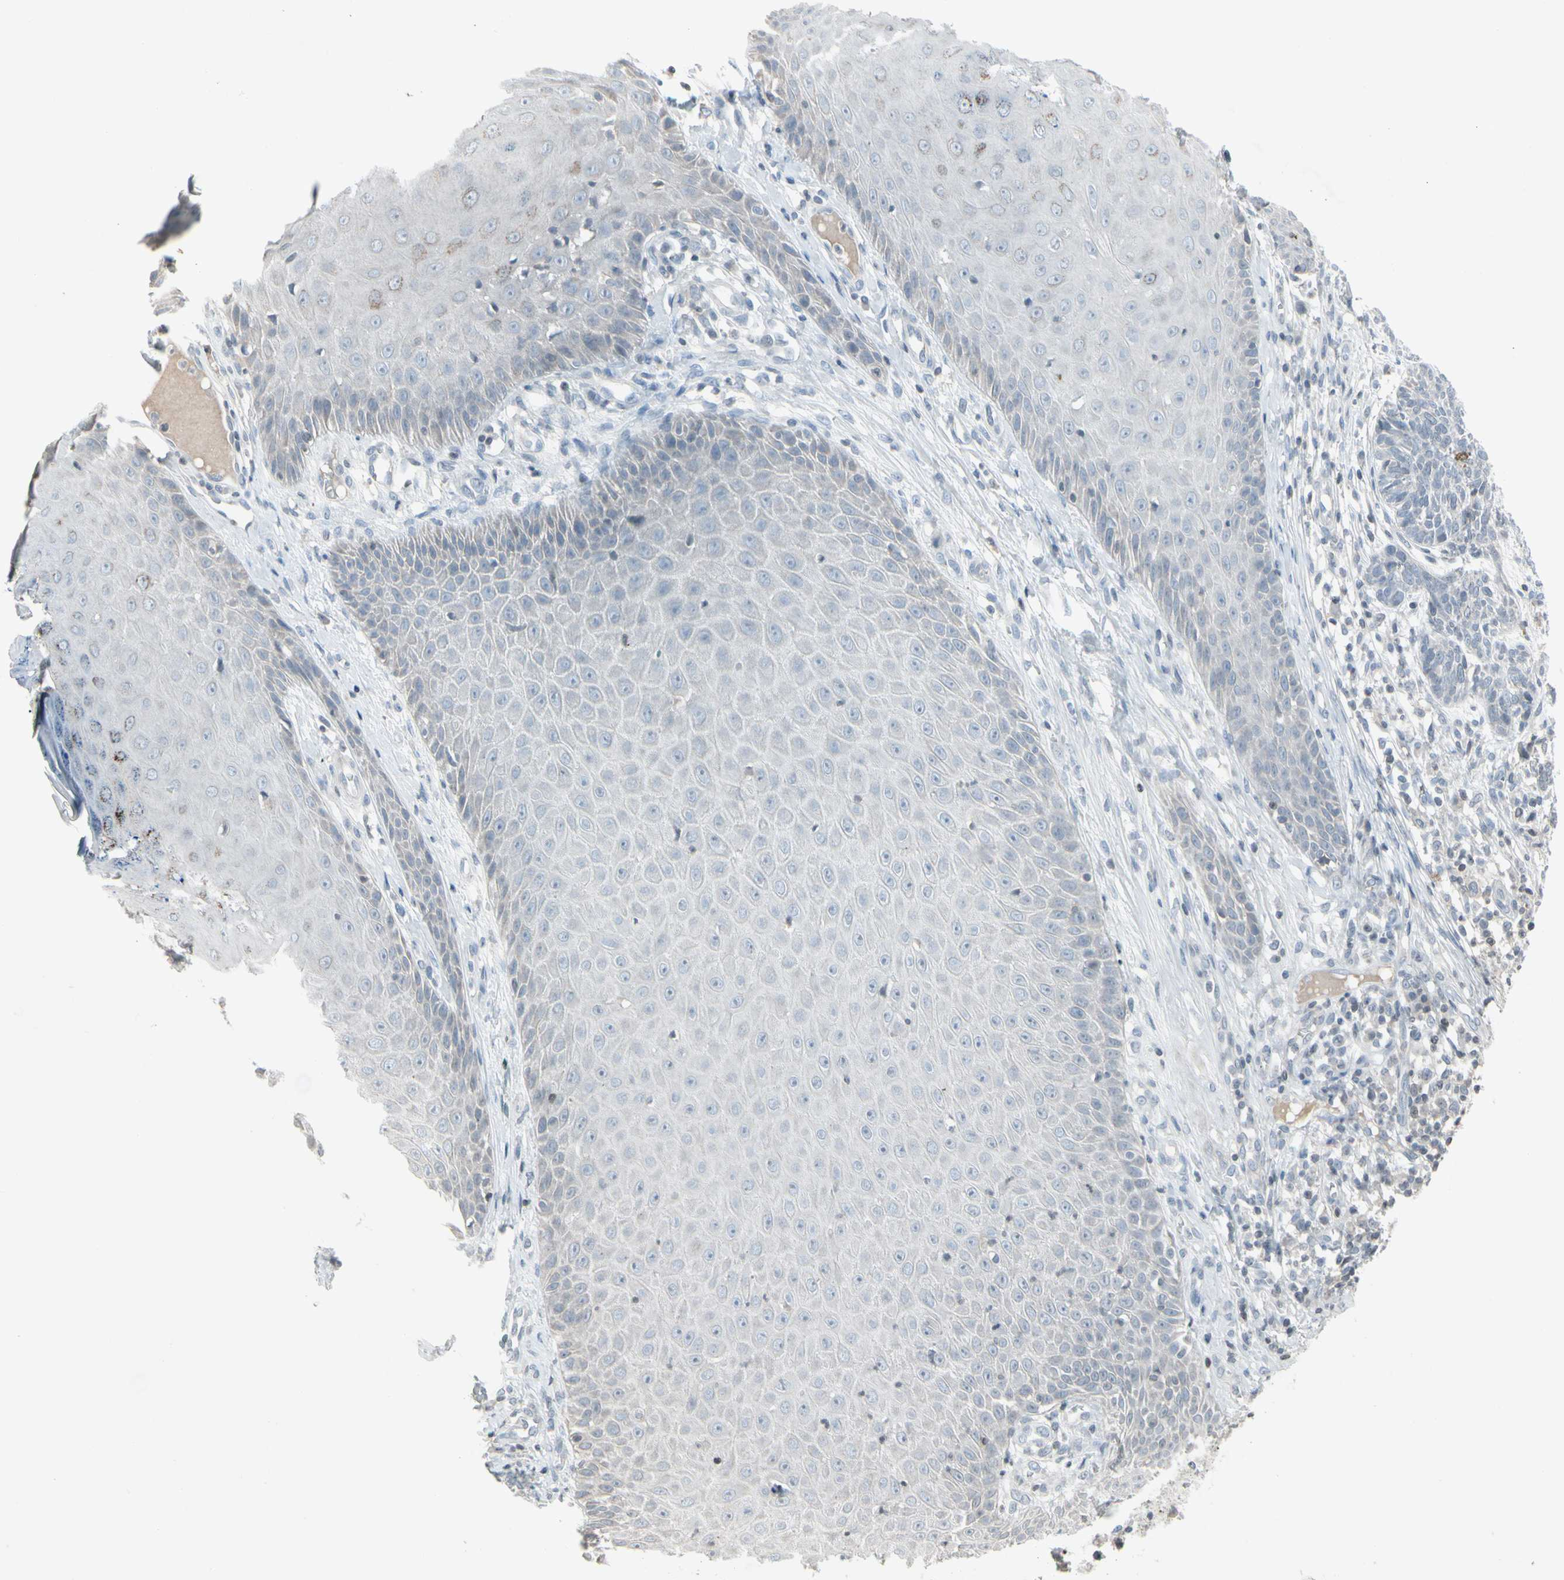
{"staining": {"intensity": "negative", "quantity": "none", "location": "none"}, "tissue": "skin cancer", "cell_type": "Tumor cells", "image_type": "cancer", "snomed": [{"axis": "morphology", "description": "Normal tissue, NOS"}, {"axis": "morphology", "description": "Basal cell carcinoma"}, {"axis": "topography", "description": "Skin"}], "caption": "Immunohistochemical staining of human skin cancer demonstrates no significant positivity in tumor cells. (DAB immunohistochemistry (IHC) visualized using brightfield microscopy, high magnification).", "gene": "ARG2", "patient": {"sex": "male", "age": 52}}